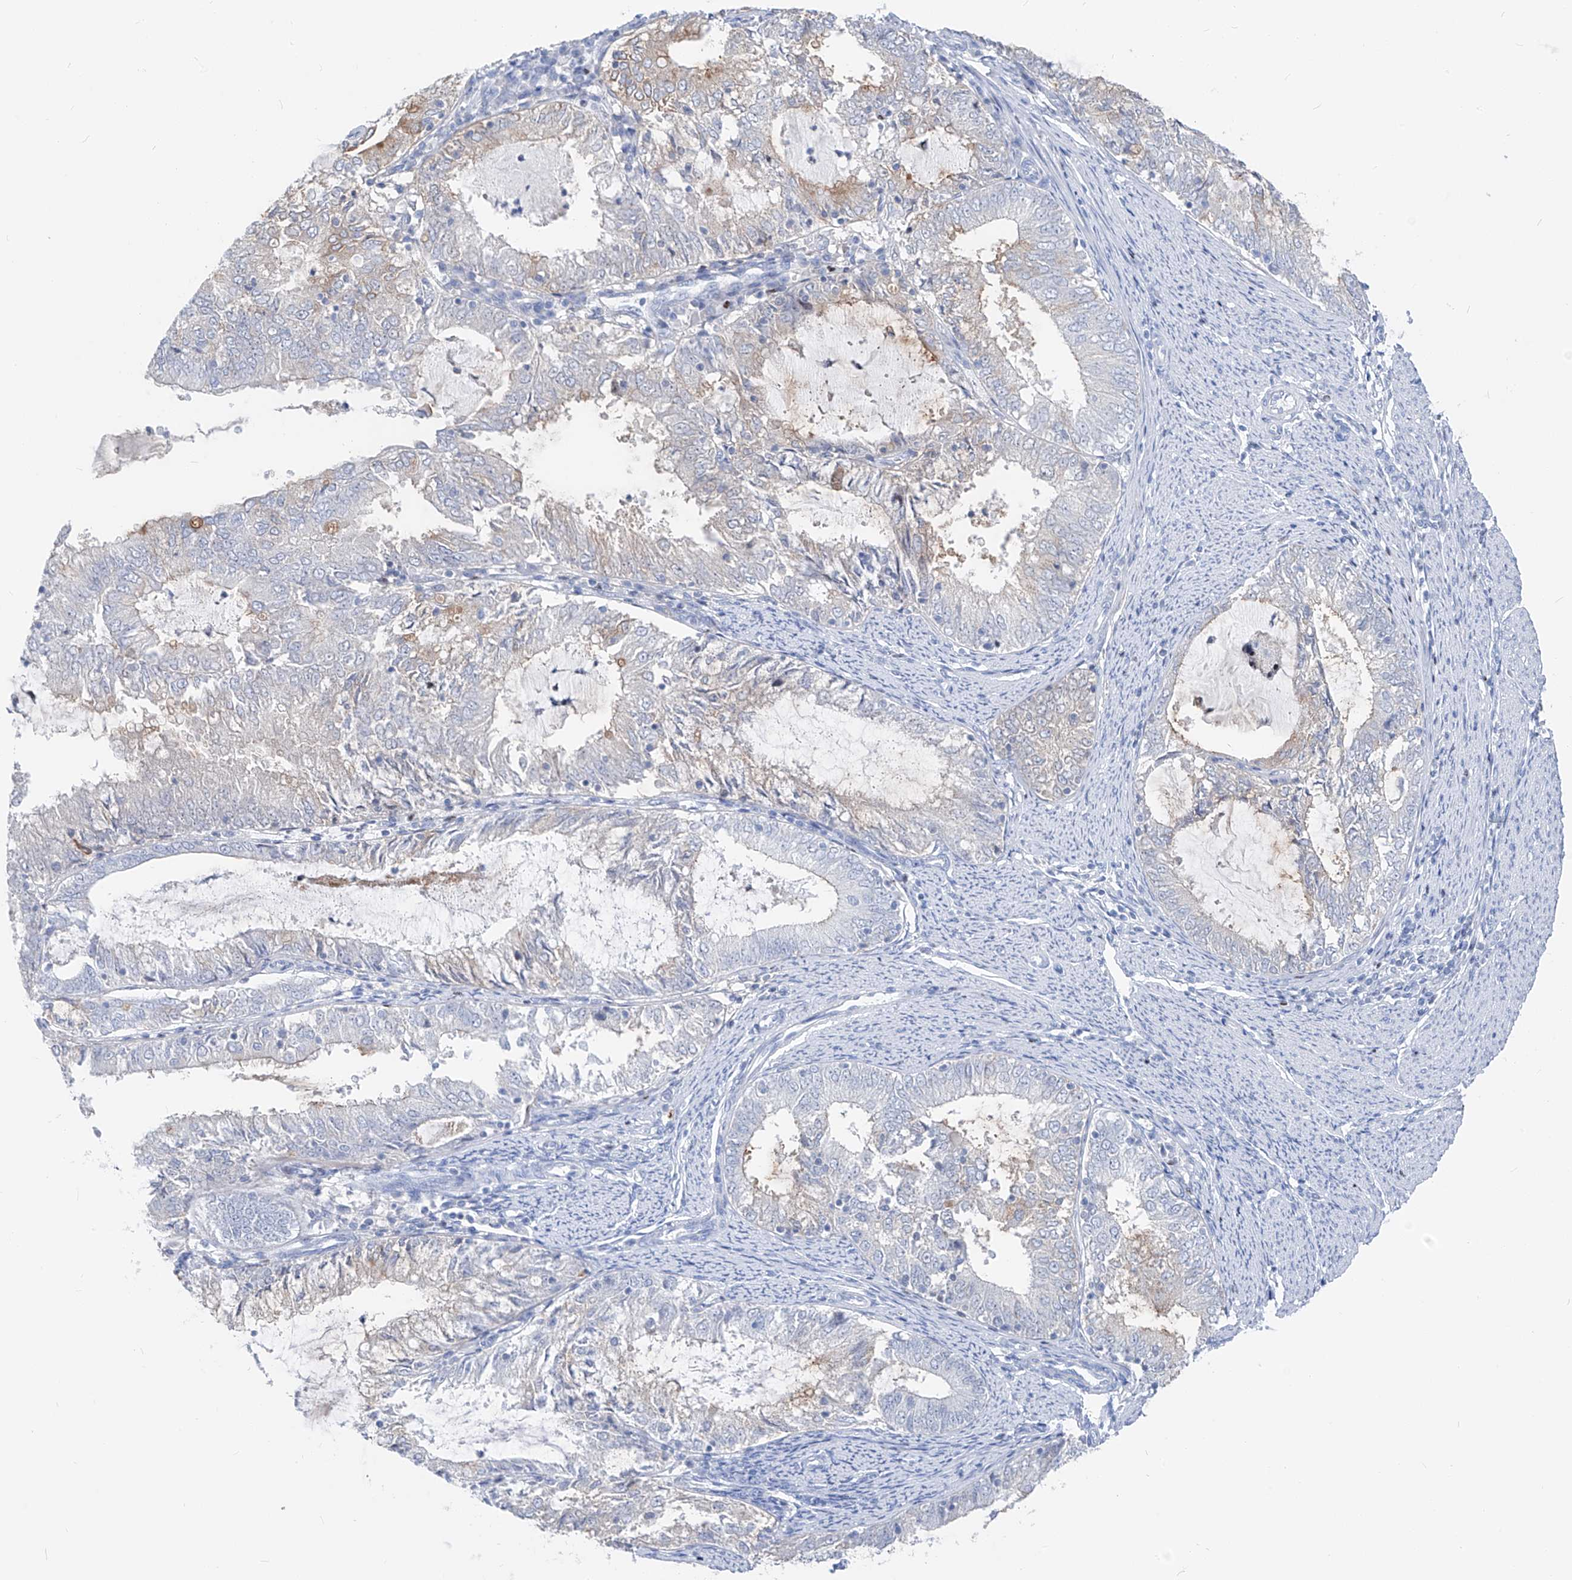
{"staining": {"intensity": "negative", "quantity": "none", "location": "none"}, "tissue": "endometrial cancer", "cell_type": "Tumor cells", "image_type": "cancer", "snomed": [{"axis": "morphology", "description": "Adenocarcinoma, NOS"}, {"axis": "topography", "description": "Endometrium"}], "caption": "Immunohistochemistry (IHC) of human endometrial adenocarcinoma reveals no staining in tumor cells.", "gene": "FRS3", "patient": {"sex": "female", "age": 57}}